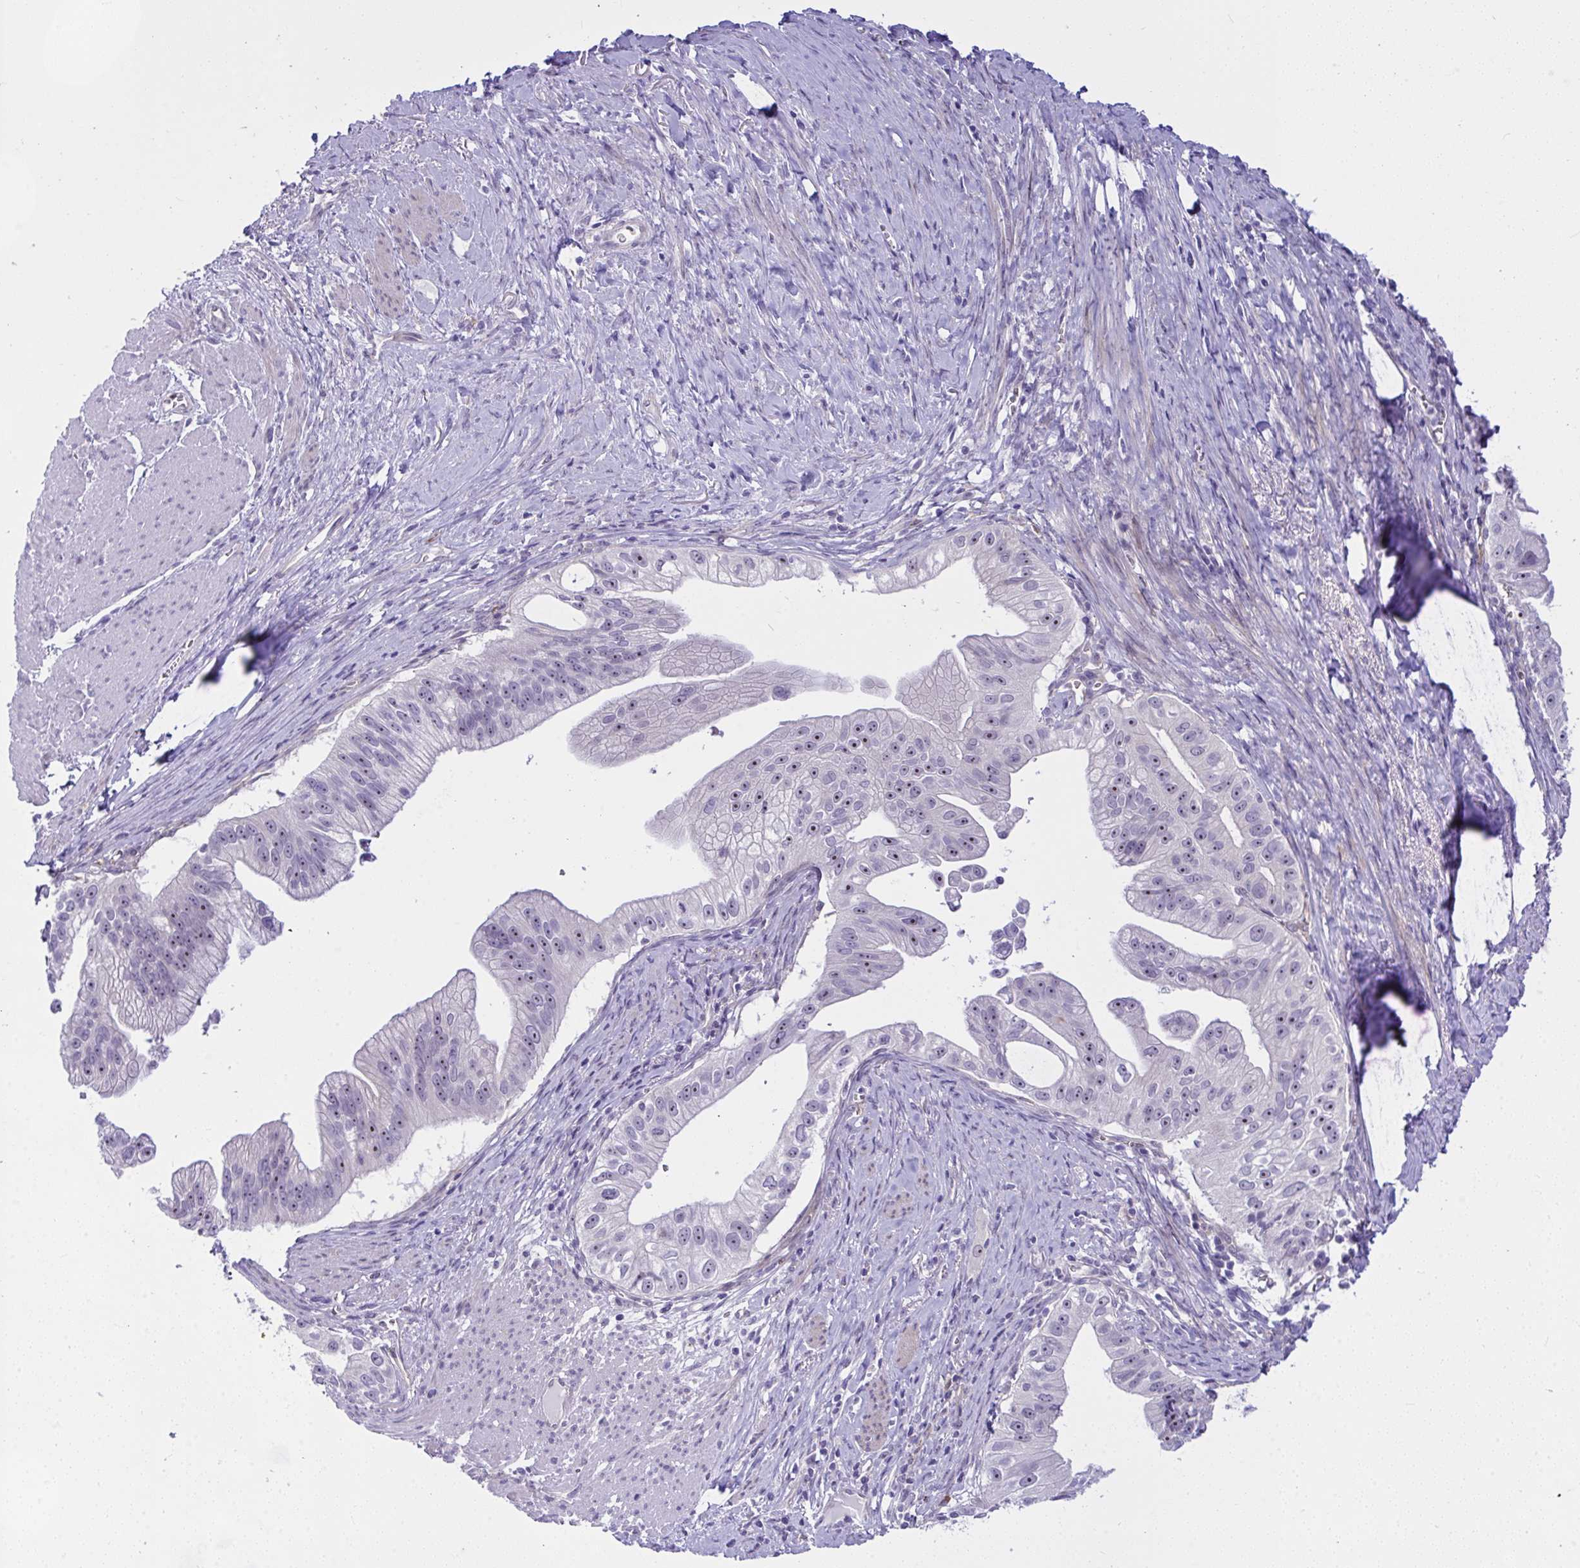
{"staining": {"intensity": "strong", "quantity": "<25%", "location": "nuclear"}, "tissue": "pancreatic cancer", "cell_type": "Tumor cells", "image_type": "cancer", "snomed": [{"axis": "morphology", "description": "Adenocarcinoma, NOS"}, {"axis": "topography", "description": "Pancreas"}], "caption": "Strong nuclear positivity is identified in about <25% of tumor cells in adenocarcinoma (pancreatic).", "gene": "NFXL1", "patient": {"sex": "male", "age": 70}}